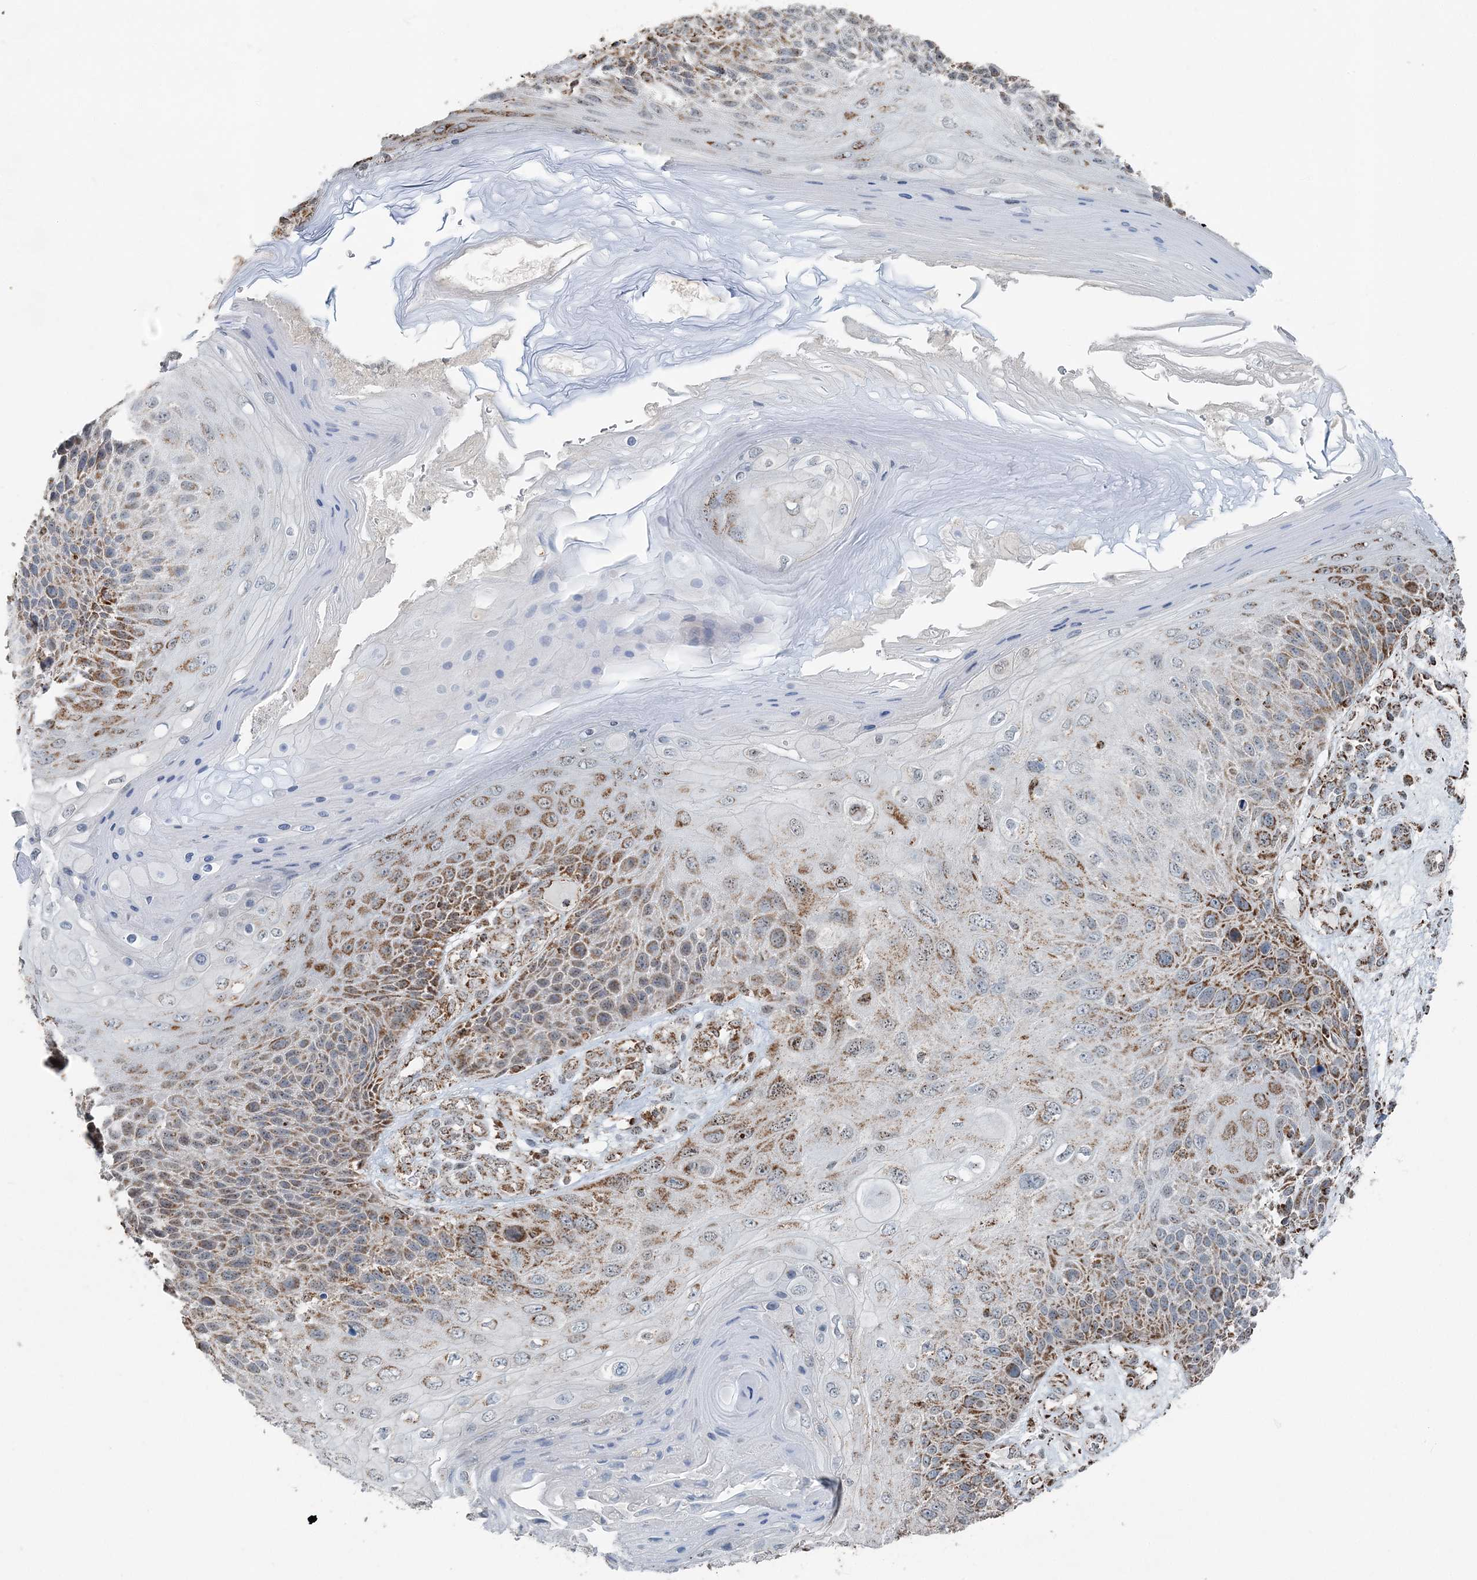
{"staining": {"intensity": "moderate", "quantity": ">75%", "location": "cytoplasmic/membranous"}, "tissue": "skin cancer", "cell_type": "Tumor cells", "image_type": "cancer", "snomed": [{"axis": "morphology", "description": "Squamous cell carcinoma, NOS"}, {"axis": "topography", "description": "Skin"}], "caption": "IHC micrograph of skin cancer stained for a protein (brown), which reveals medium levels of moderate cytoplasmic/membranous positivity in about >75% of tumor cells.", "gene": "SUCLG1", "patient": {"sex": "female", "age": 88}}